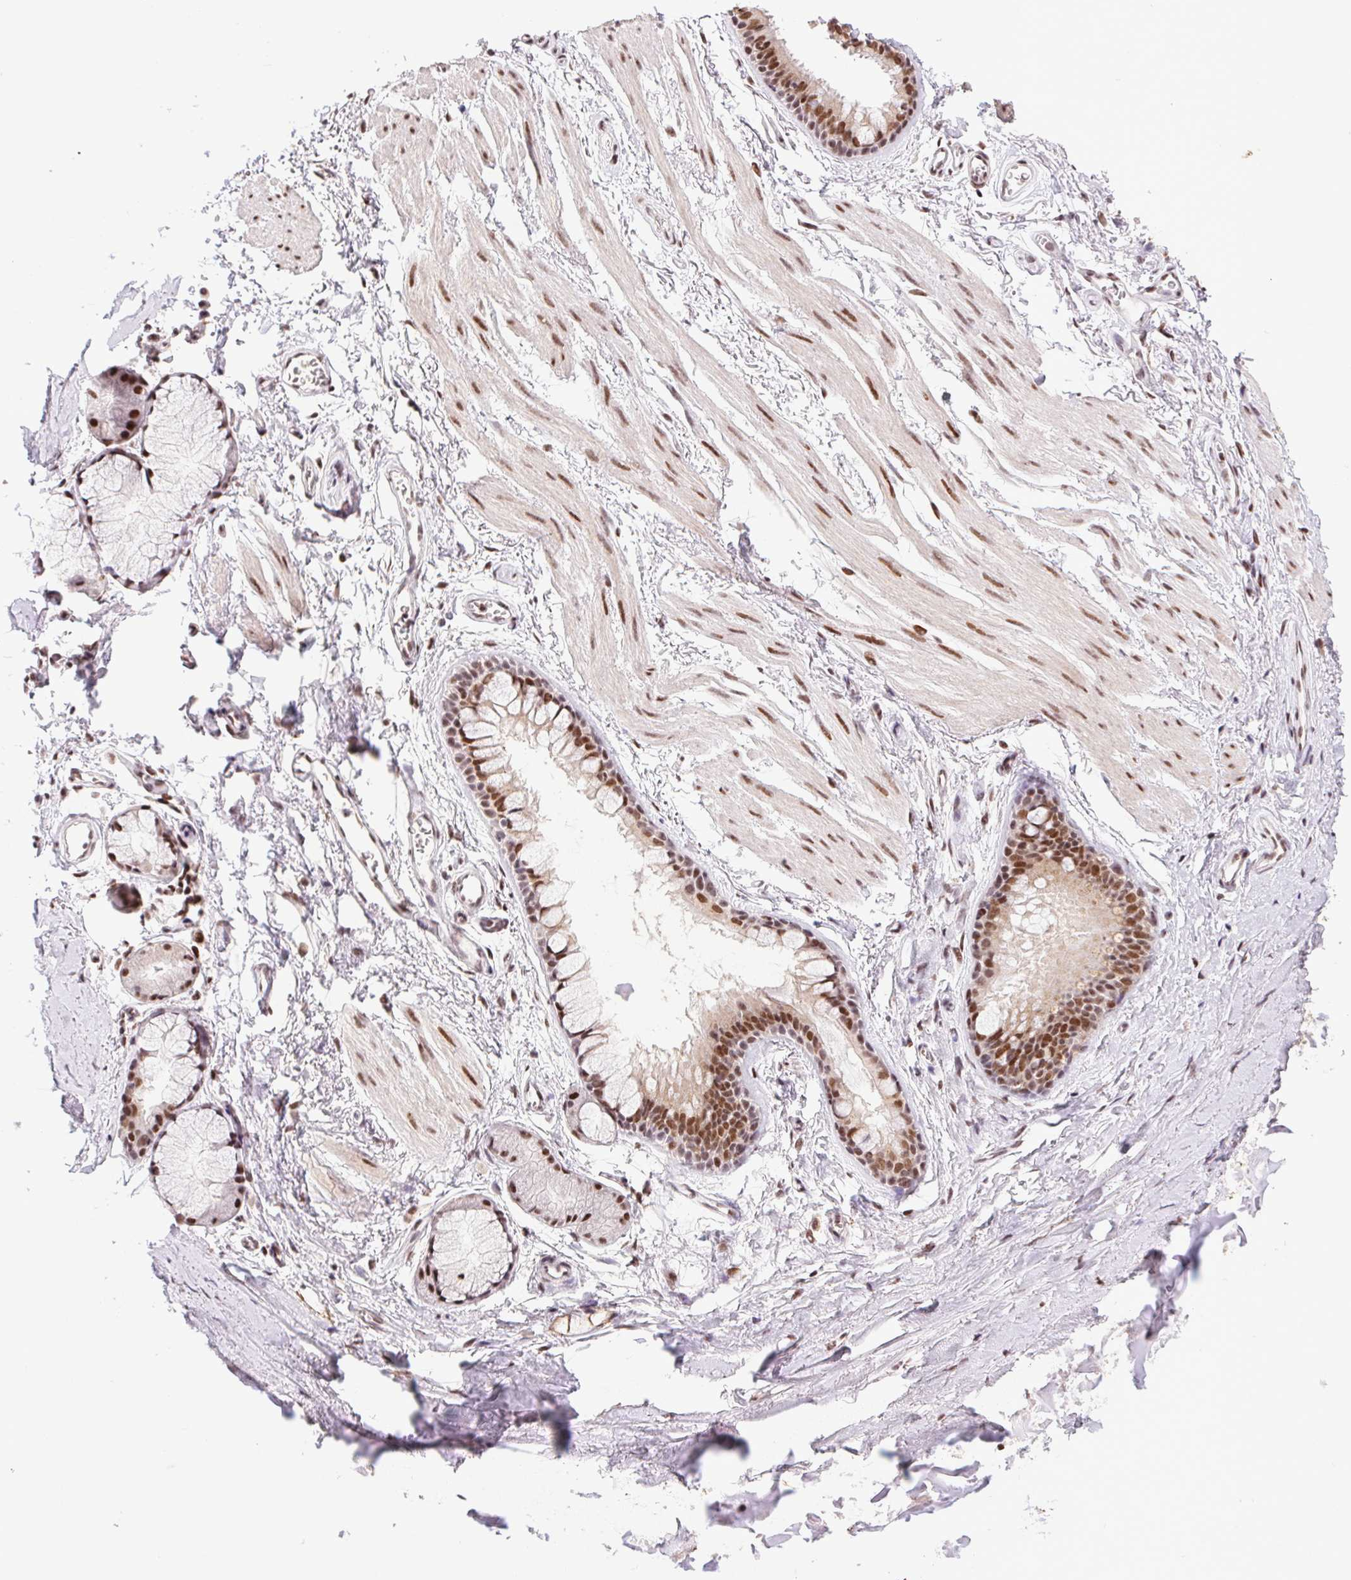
{"staining": {"intensity": "moderate", "quantity": ">75%", "location": "nuclear"}, "tissue": "soft tissue", "cell_type": "Fibroblasts", "image_type": "normal", "snomed": [{"axis": "morphology", "description": "Normal tissue, NOS"}, {"axis": "topography", "description": "Cartilage tissue"}, {"axis": "topography", "description": "Bronchus"}], "caption": "Soft tissue stained with a brown dye reveals moderate nuclear positive expression in approximately >75% of fibroblasts.", "gene": "LDLRAD4", "patient": {"sex": "female", "age": 79}}